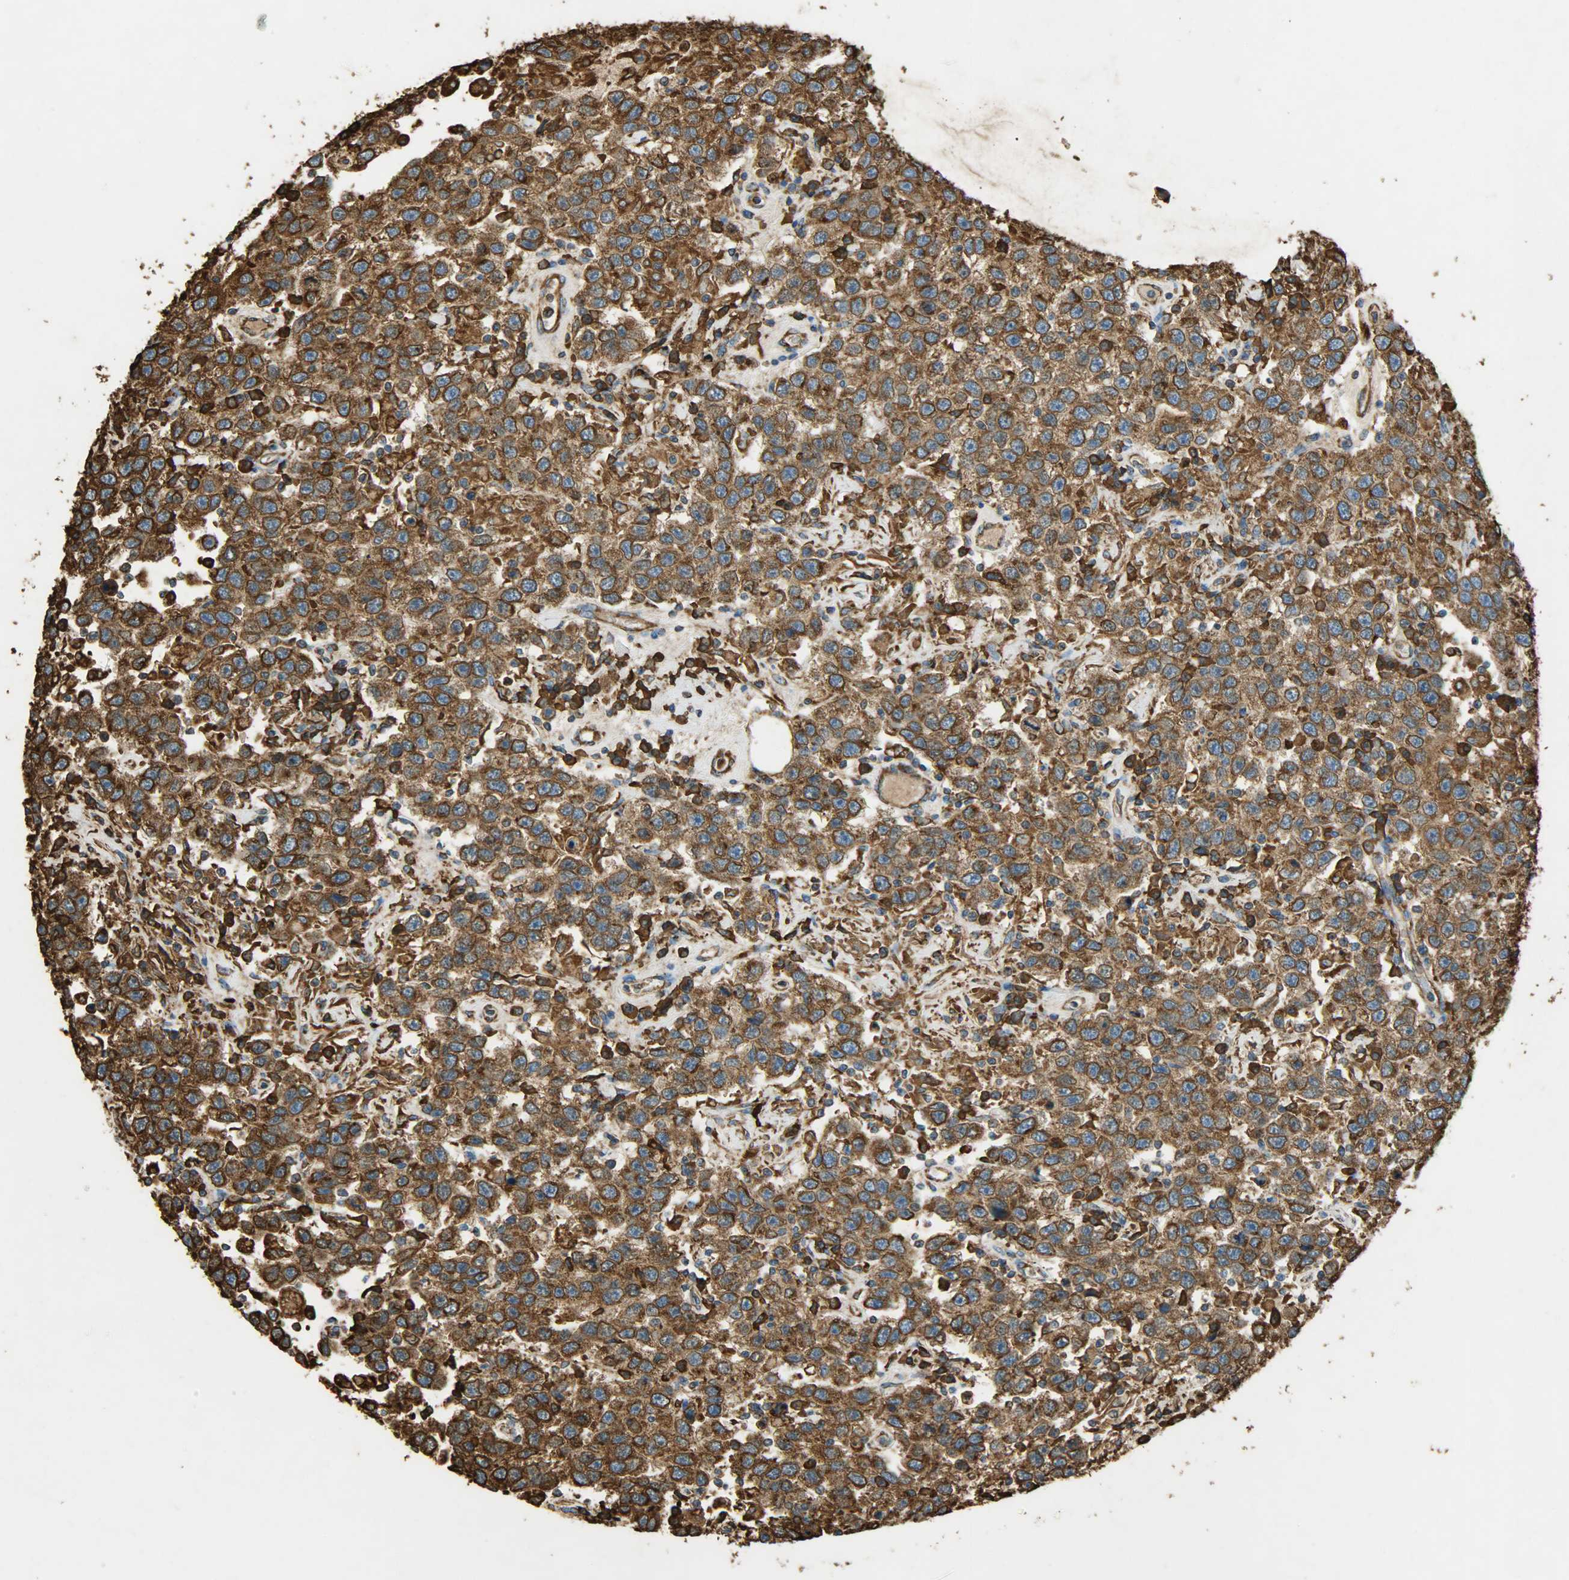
{"staining": {"intensity": "moderate", "quantity": ">75%", "location": "cytoplasmic/membranous"}, "tissue": "testis cancer", "cell_type": "Tumor cells", "image_type": "cancer", "snomed": [{"axis": "morphology", "description": "Seminoma, NOS"}, {"axis": "topography", "description": "Testis"}], "caption": "DAB (3,3'-diaminobenzidine) immunohistochemical staining of human testis cancer (seminoma) demonstrates moderate cytoplasmic/membranous protein expression in about >75% of tumor cells. The protein is stained brown, and the nuclei are stained in blue (DAB IHC with brightfield microscopy, high magnification).", "gene": "HSP90B1", "patient": {"sex": "male", "age": 41}}